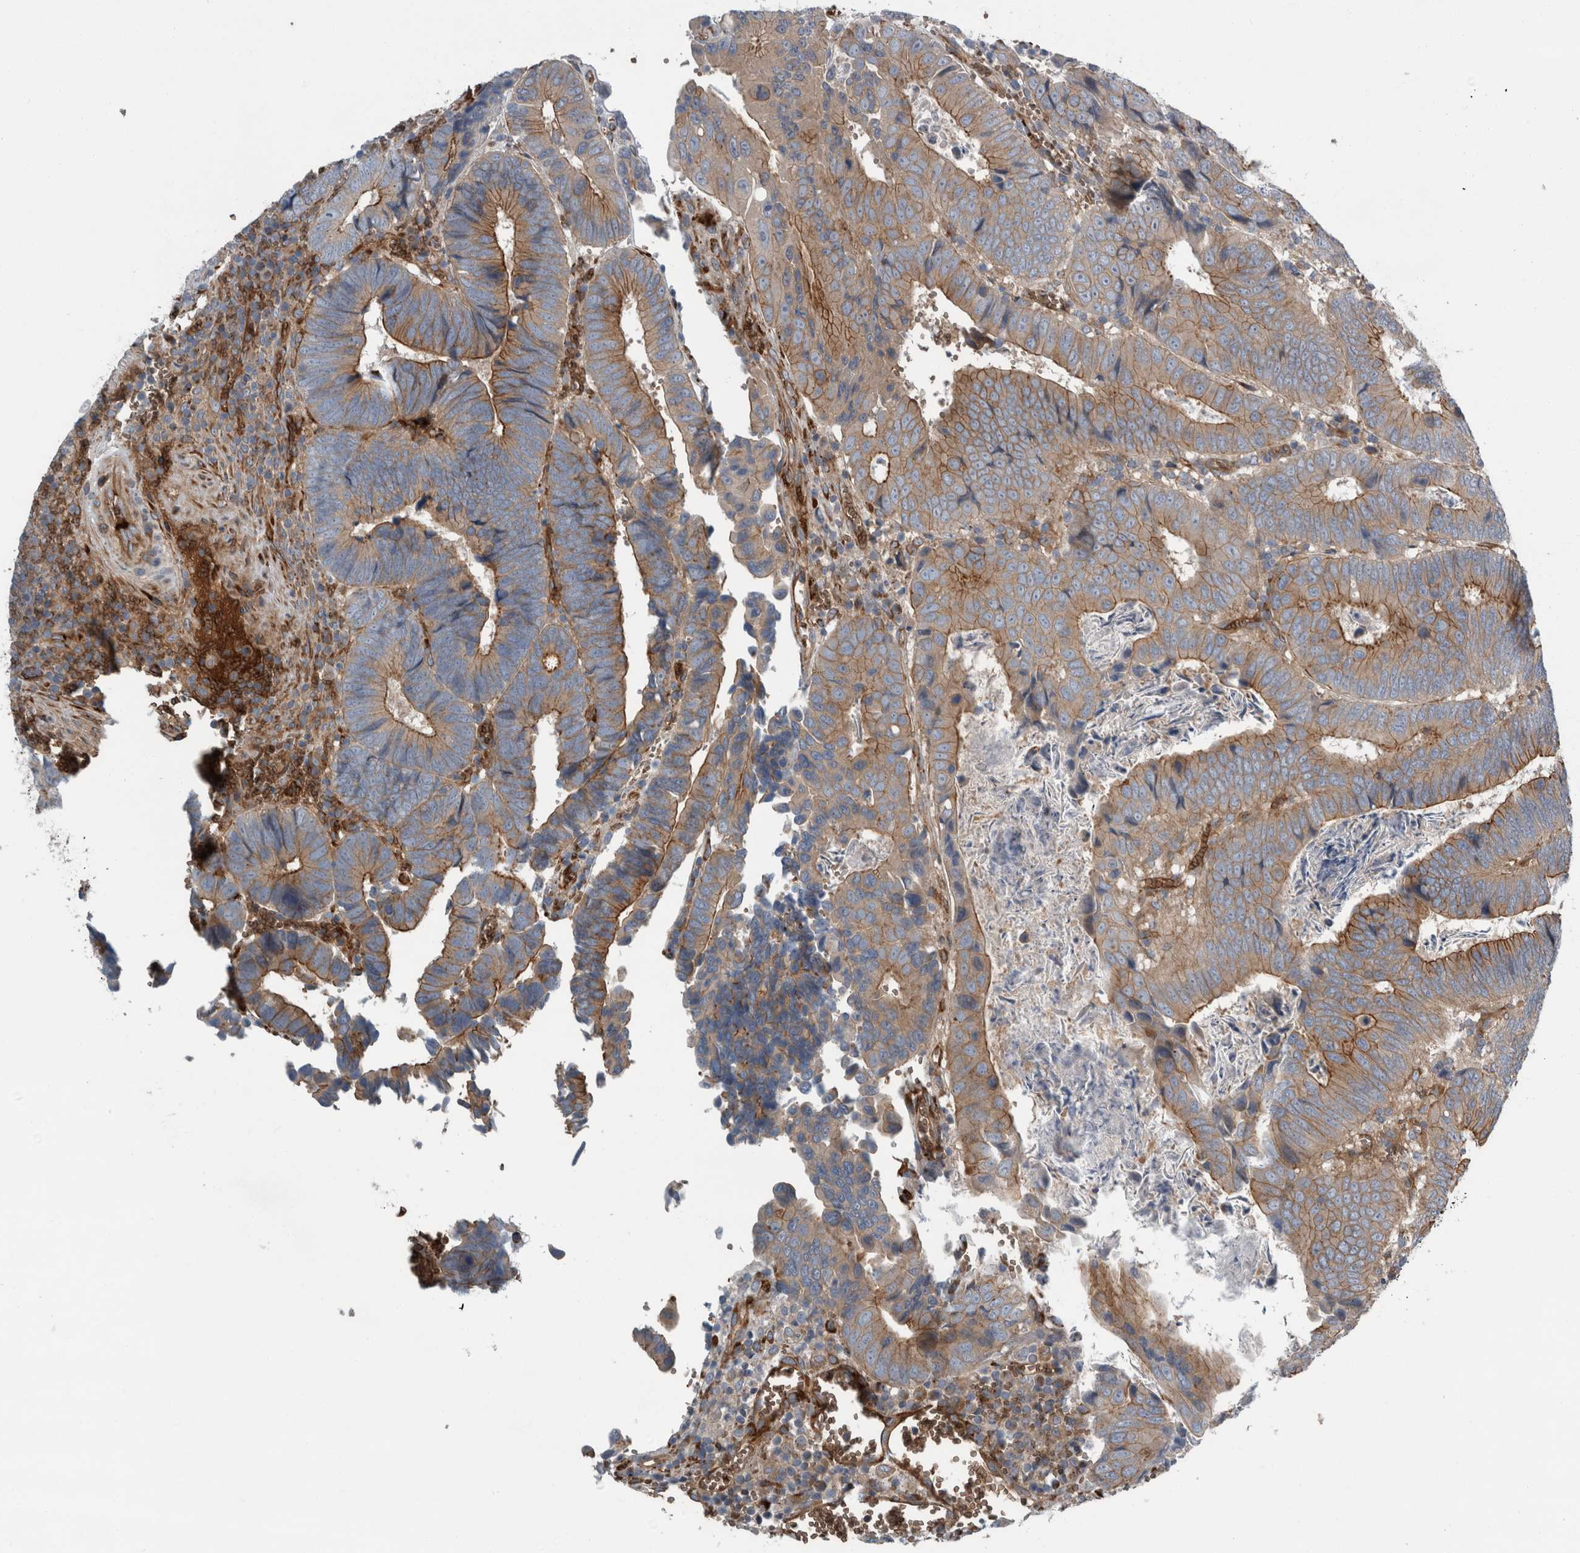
{"staining": {"intensity": "moderate", "quantity": ">75%", "location": "cytoplasmic/membranous"}, "tissue": "colorectal cancer", "cell_type": "Tumor cells", "image_type": "cancer", "snomed": [{"axis": "morphology", "description": "Inflammation, NOS"}, {"axis": "morphology", "description": "Adenocarcinoma, NOS"}, {"axis": "topography", "description": "Colon"}], "caption": "Colorectal cancer (adenocarcinoma) was stained to show a protein in brown. There is medium levels of moderate cytoplasmic/membranous staining in about >75% of tumor cells.", "gene": "GLT8D2", "patient": {"sex": "male", "age": 72}}